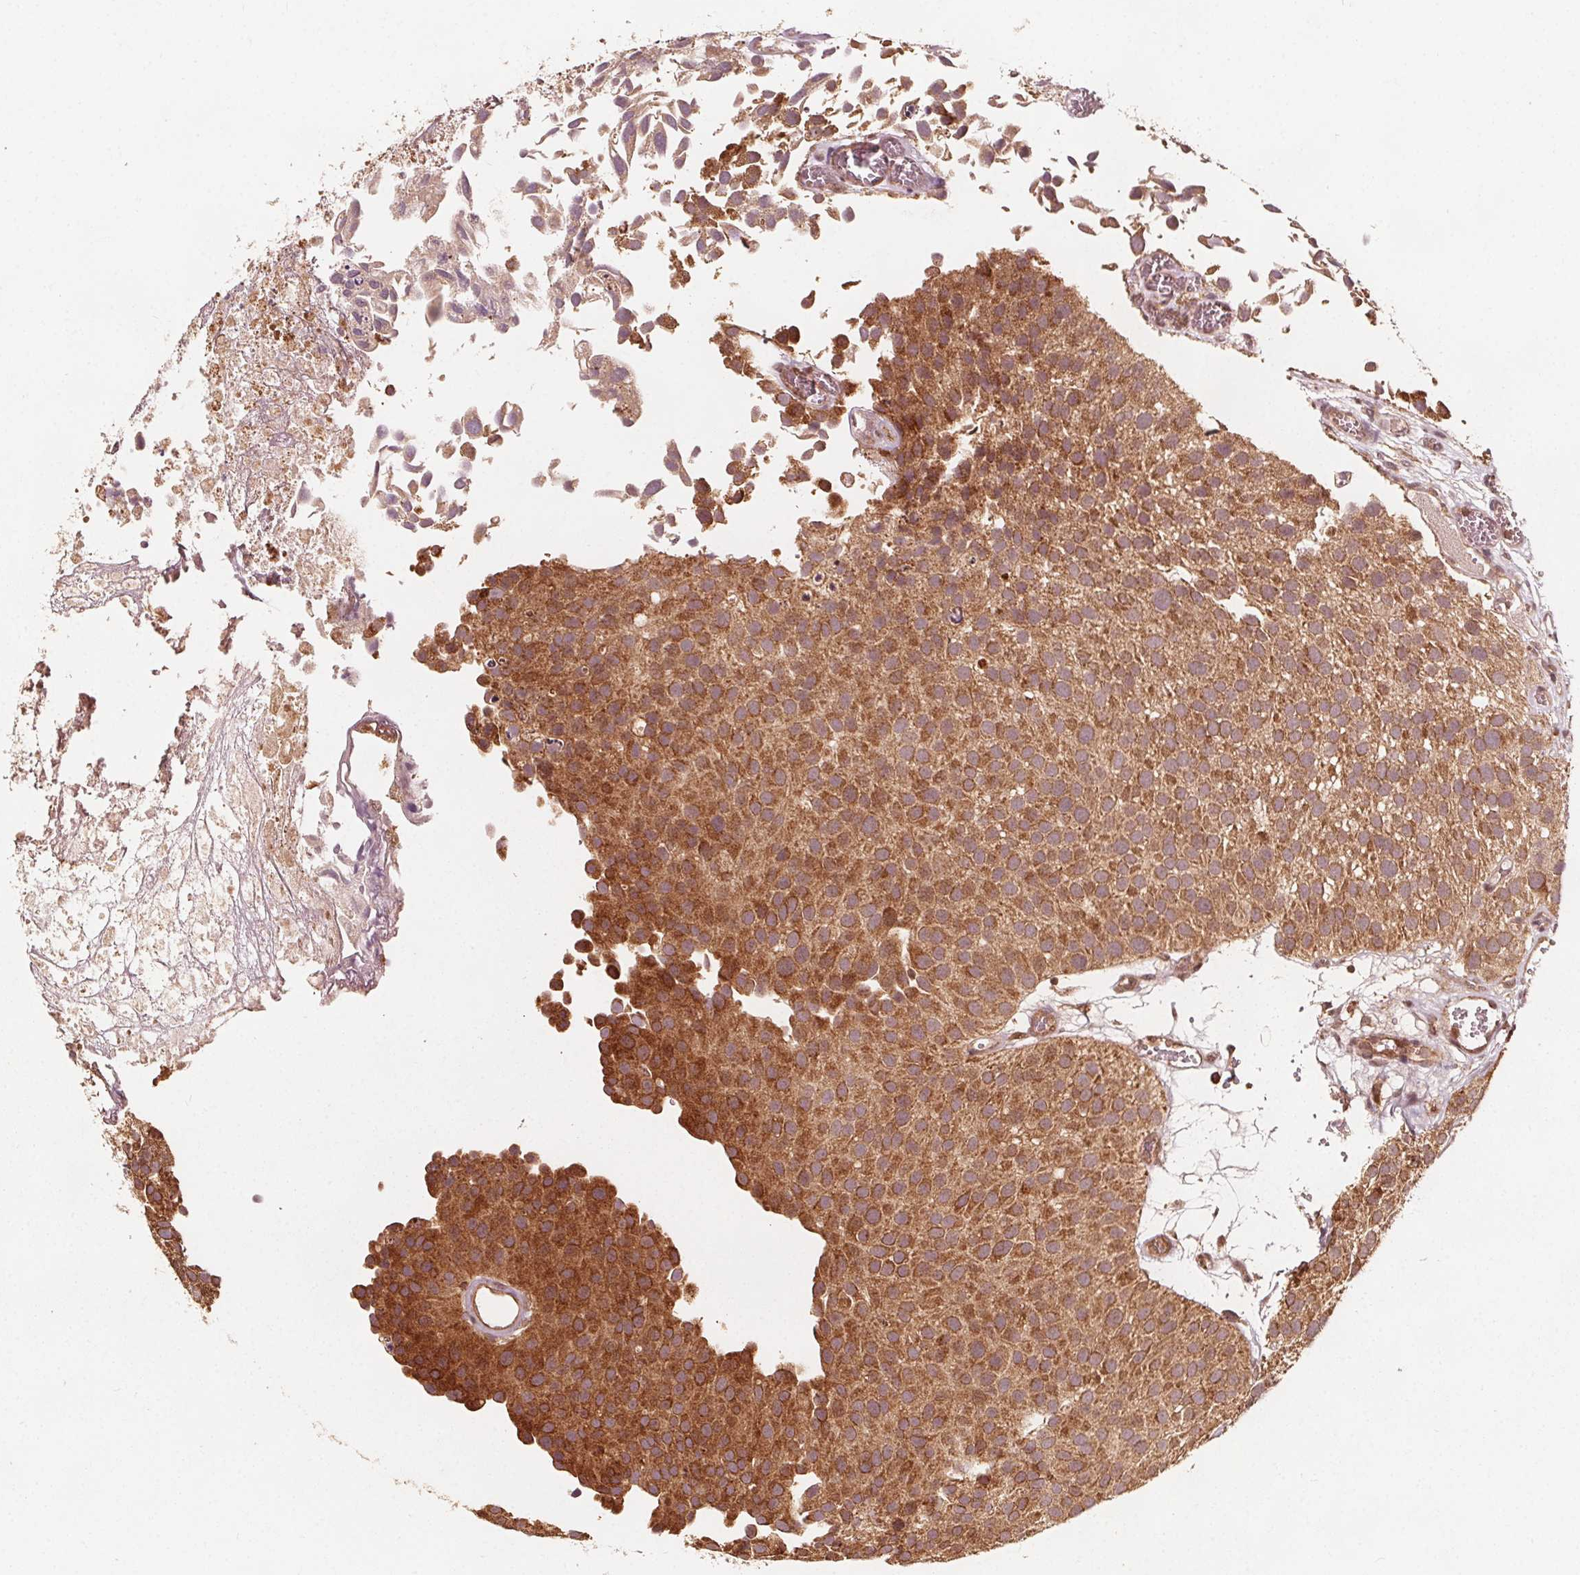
{"staining": {"intensity": "moderate", "quantity": ">75%", "location": "cytoplasmic/membranous"}, "tissue": "urothelial cancer", "cell_type": "Tumor cells", "image_type": "cancer", "snomed": [{"axis": "morphology", "description": "Urothelial carcinoma, Low grade"}, {"axis": "topography", "description": "Urinary bladder"}], "caption": "Immunohistochemistry (IHC) photomicrograph of human urothelial cancer stained for a protein (brown), which displays medium levels of moderate cytoplasmic/membranous positivity in approximately >75% of tumor cells.", "gene": "AIP", "patient": {"sex": "female", "age": 69}}